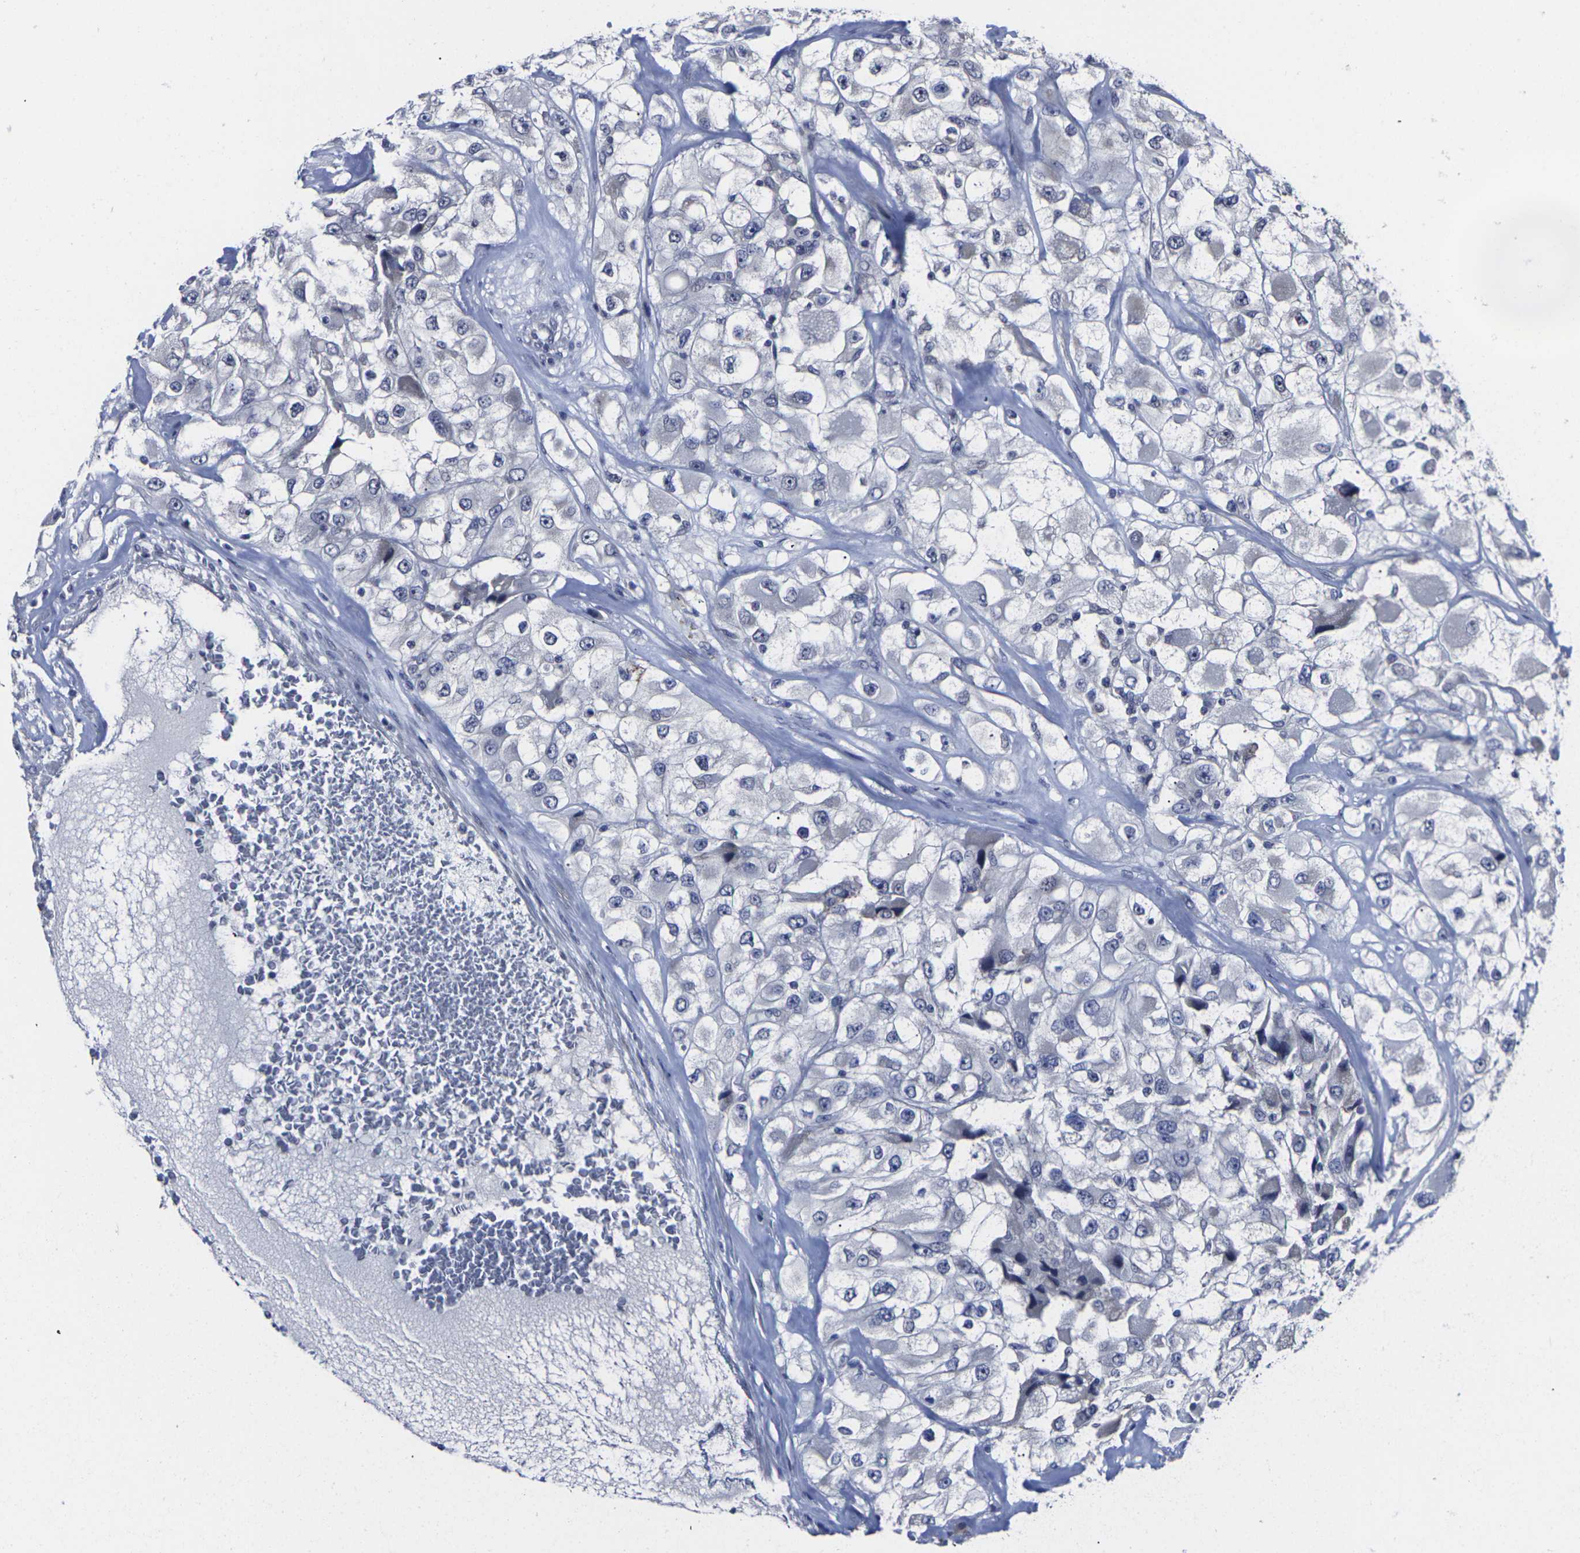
{"staining": {"intensity": "negative", "quantity": "none", "location": "none"}, "tissue": "renal cancer", "cell_type": "Tumor cells", "image_type": "cancer", "snomed": [{"axis": "morphology", "description": "Adenocarcinoma, NOS"}, {"axis": "topography", "description": "Kidney"}], "caption": "Immunohistochemistry micrograph of neoplastic tissue: renal cancer stained with DAB (3,3'-diaminobenzidine) shows no significant protein staining in tumor cells.", "gene": "MSANTD4", "patient": {"sex": "female", "age": 52}}